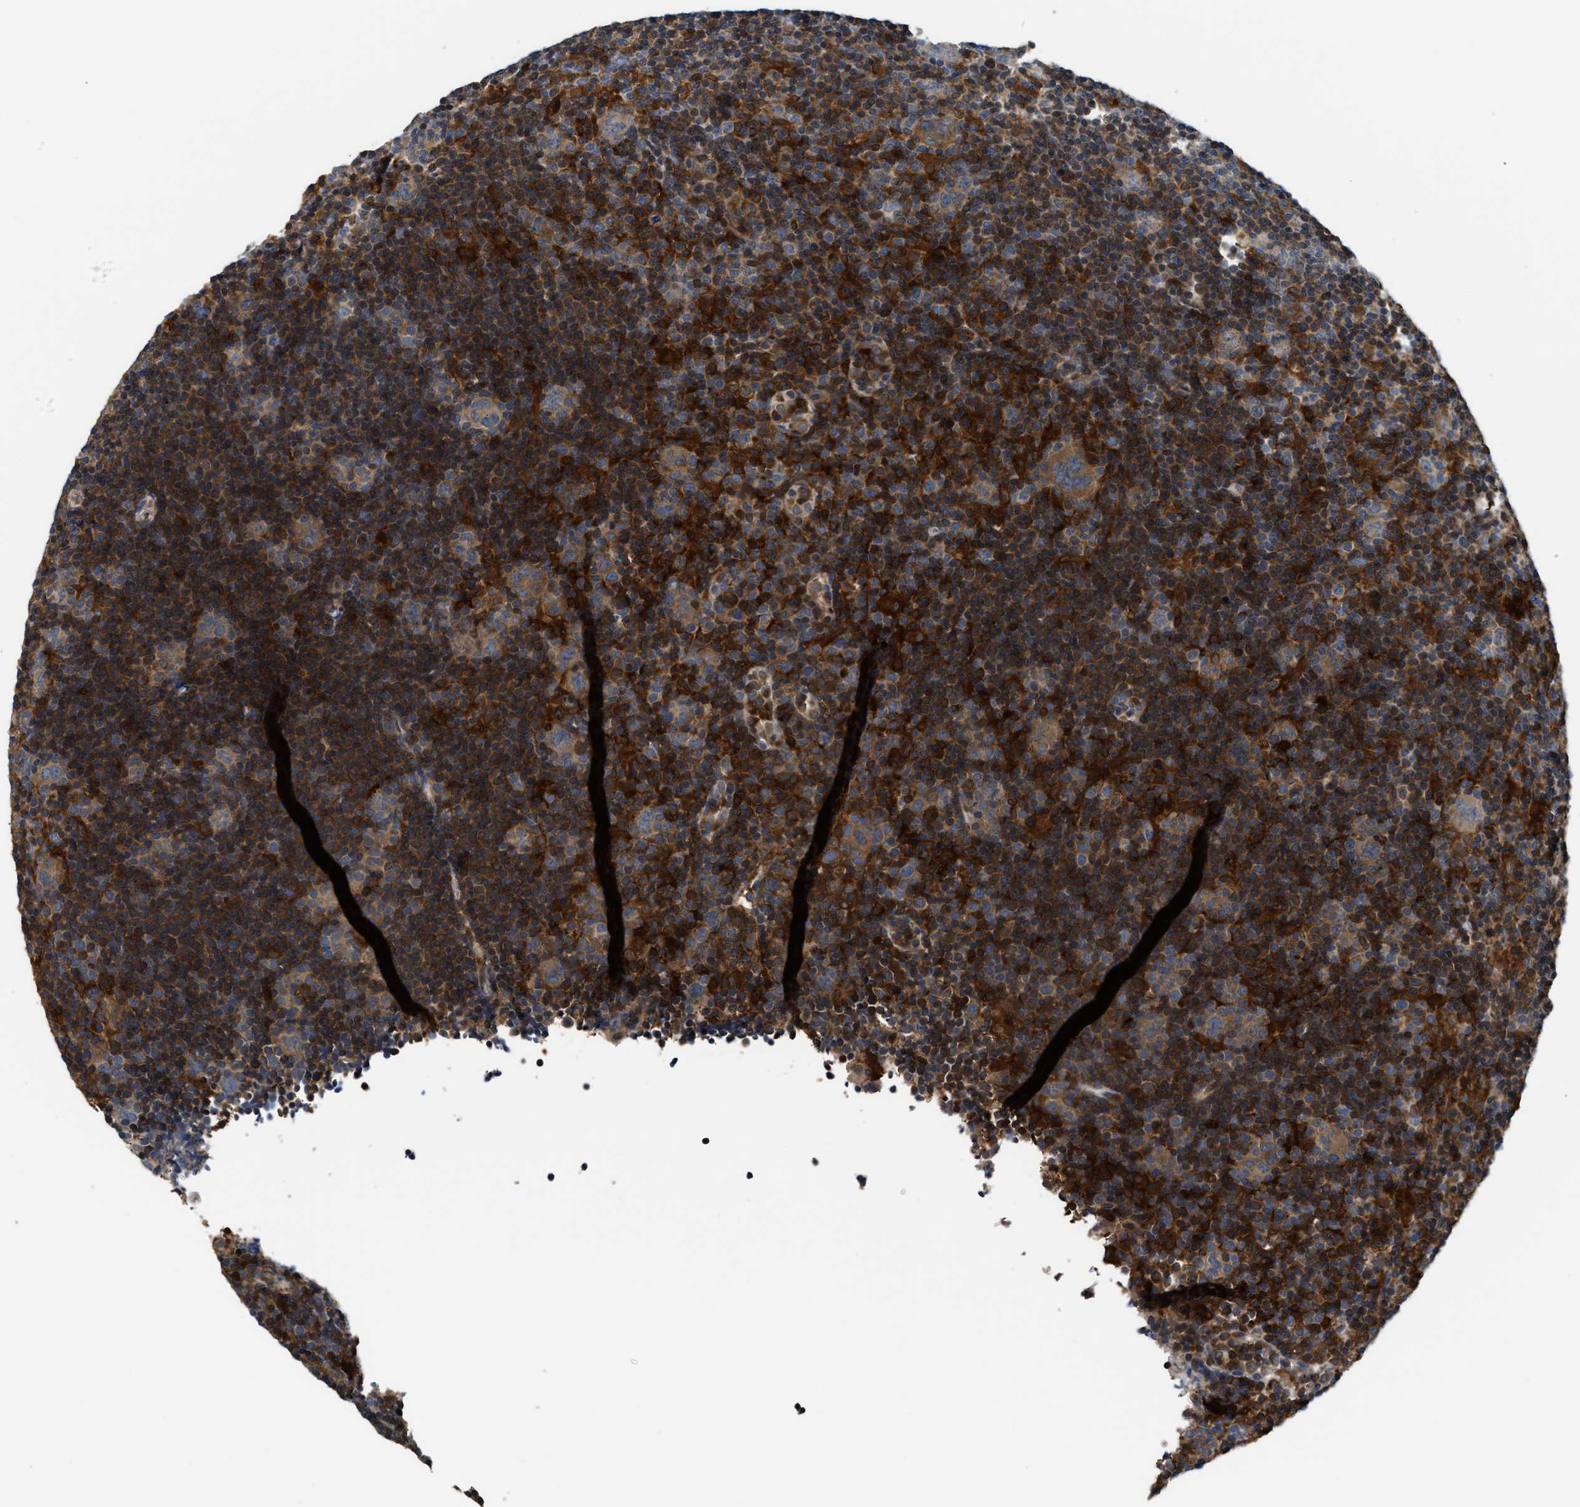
{"staining": {"intensity": "moderate", "quantity": ">75%", "location": "cytoplasmic/membranous"}, "tissue": "lymphoma", "cell_type": "Tumor cells", "image_type": "cancer", "snomed": [{"axis": "morphology", "description": "Hodgkin's disease, NOS"}, {"axis": "topography", "description": "Lymph node"}], "caption": "Lymphoma stained for a protein (brown) reveals moderate cytoplasmic/membranous positive positivity in approximately >75% of tumor cells.", "gene": "OSTF1", "patient": {"sex": "female", "age": 57}}